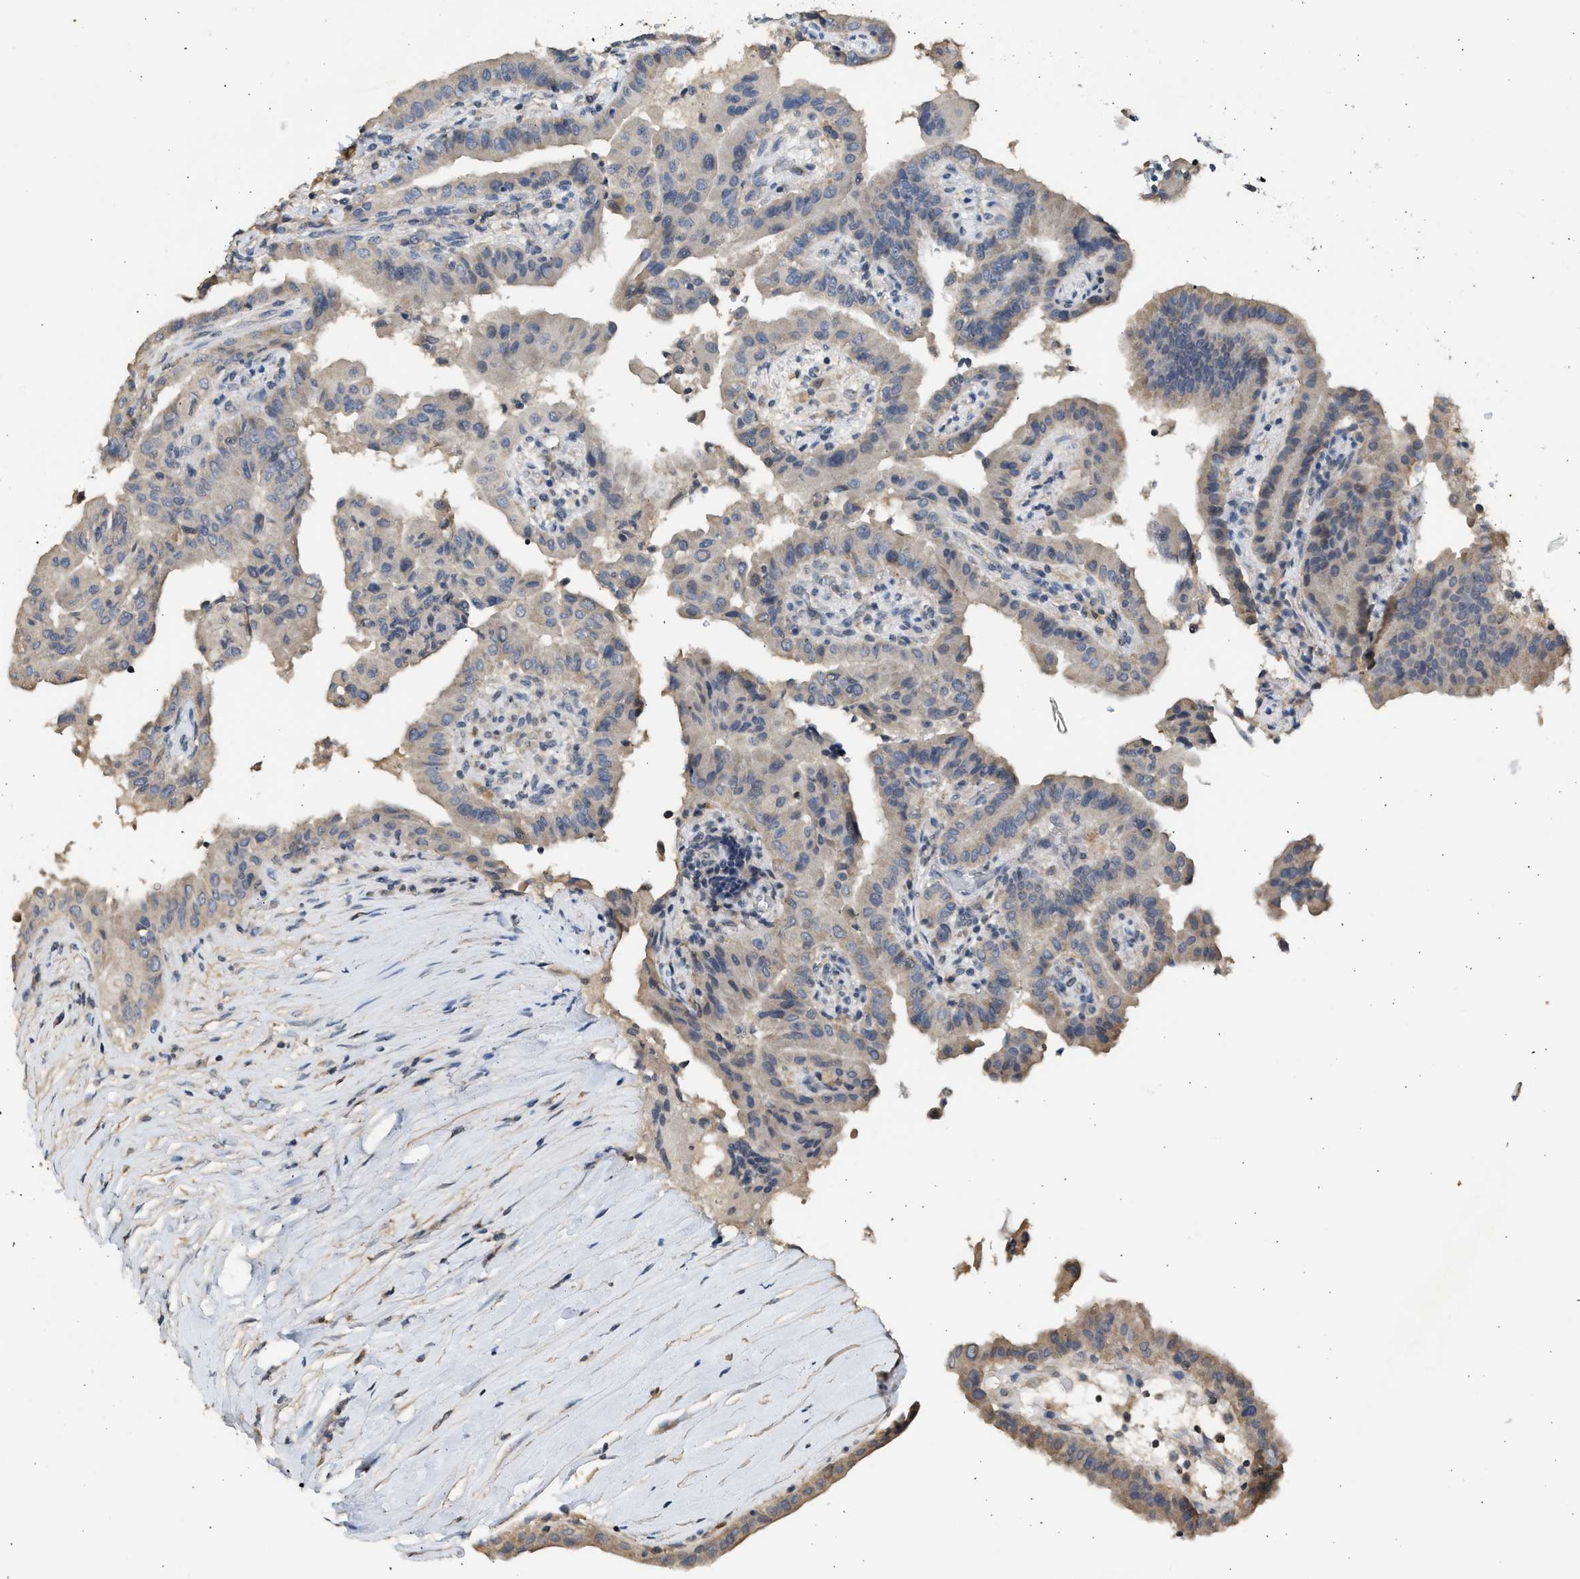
{"staining": {"intensity": "weak", "quantity": ">75%", "location": "cytoplasmic/membranous"}, "tissue": "thyroid cancer", "cell_type": "Tumor cells", "image_type": "cancer", "snomed": [{"axis": "morphology", "description": "Papillary adenocarcinoma, NOS"}, {"axis": "topography", "description": "Thyroid gland"}], "caption": "Approximately >75% of tumor cells in human papillary adenocarcinoma (thyroid) exhibit weak cytoplasmic/membranous protein positivity as visualized by brown immunohistochemical staining.", "gene": "SULT2A1", "patient": {"sex": "male", "age": 33}}